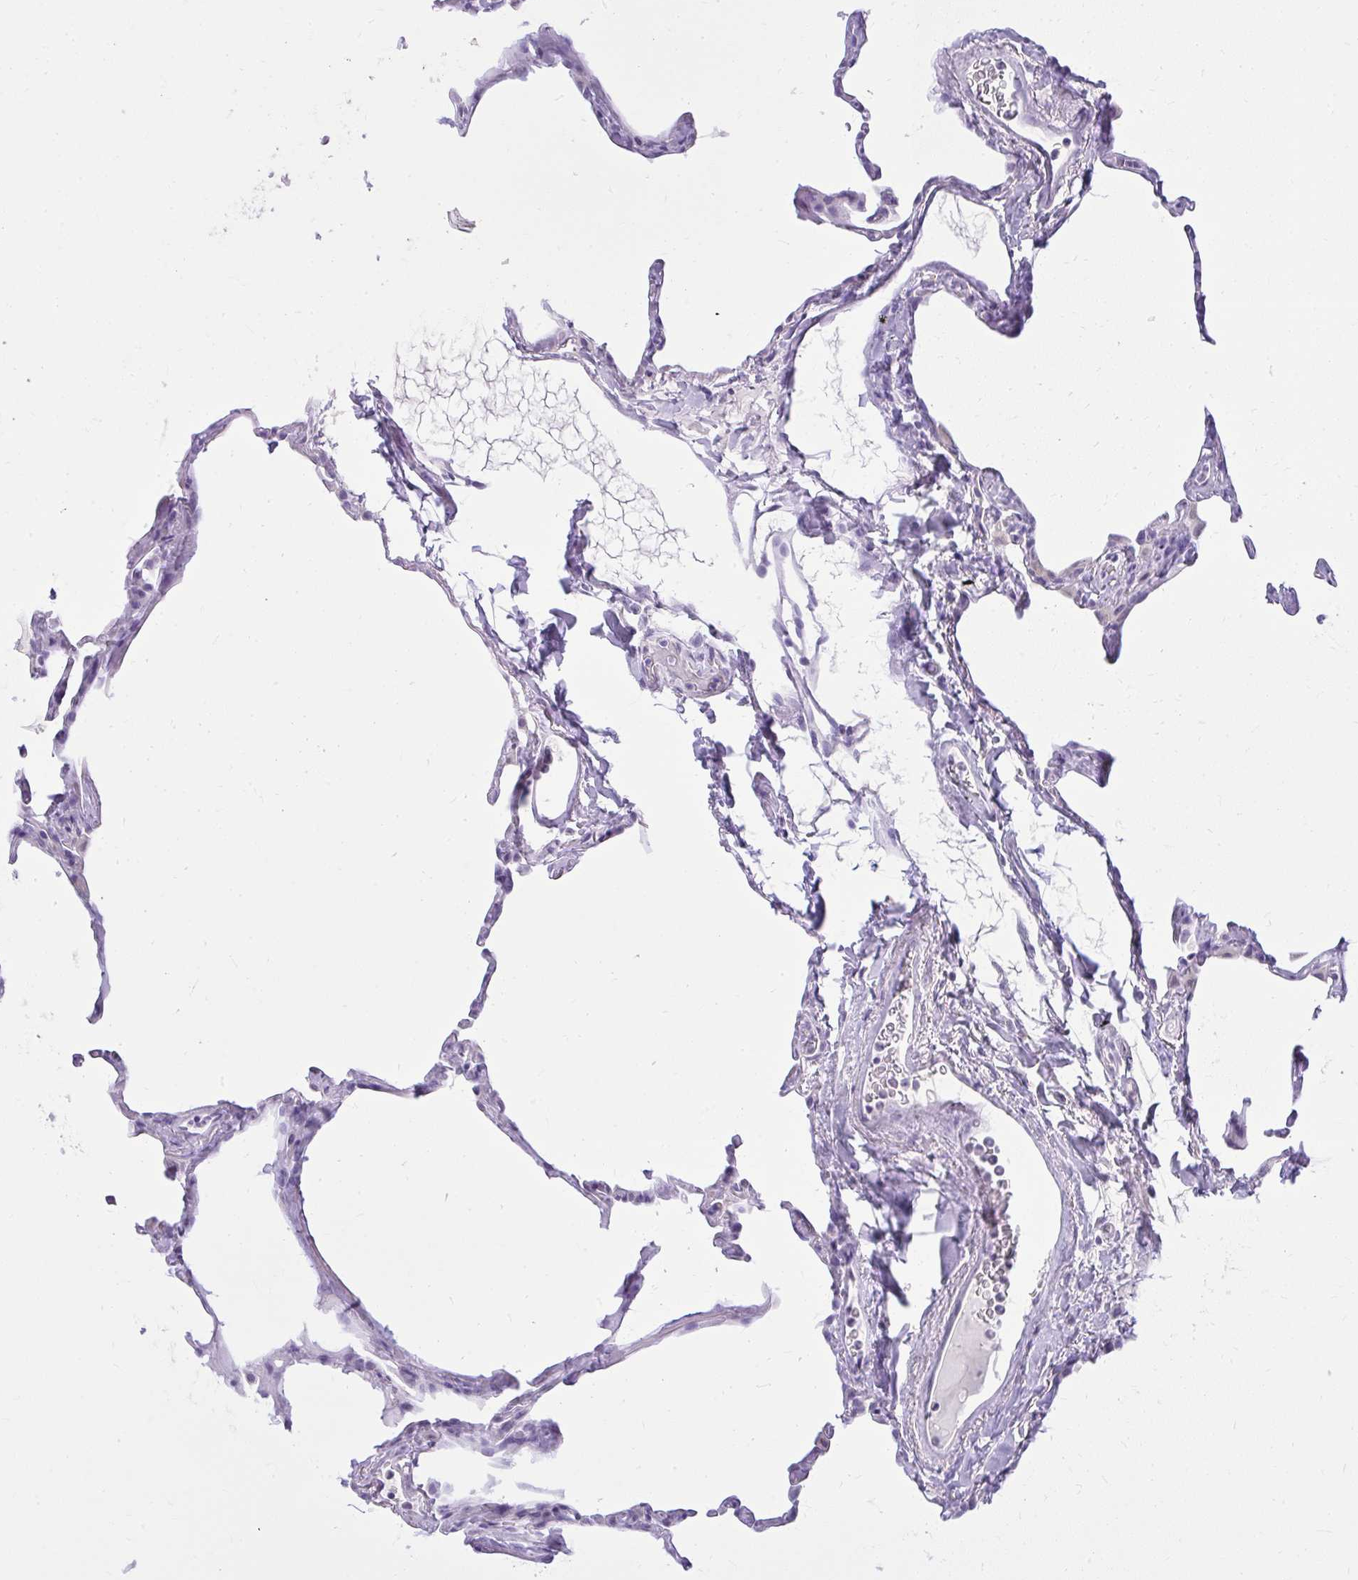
{"staining": {"intensity": "negative", "quantity": "none", "location": "none"}, "tissue": "lung", "cell_type": "Alveolar cells", "image_type": "normal", "snomed": [{"axis": "morphology", "description": "Normal tissue, NOS"}, {"axis": "topography", "description": "Lung"}], "caption": "This is an IHC photomicrograph of unremarkable human lung. There is no staining in alveolar cells.", "gene": "PRAP1", "patient": {"sex": "male", "age": 65}}